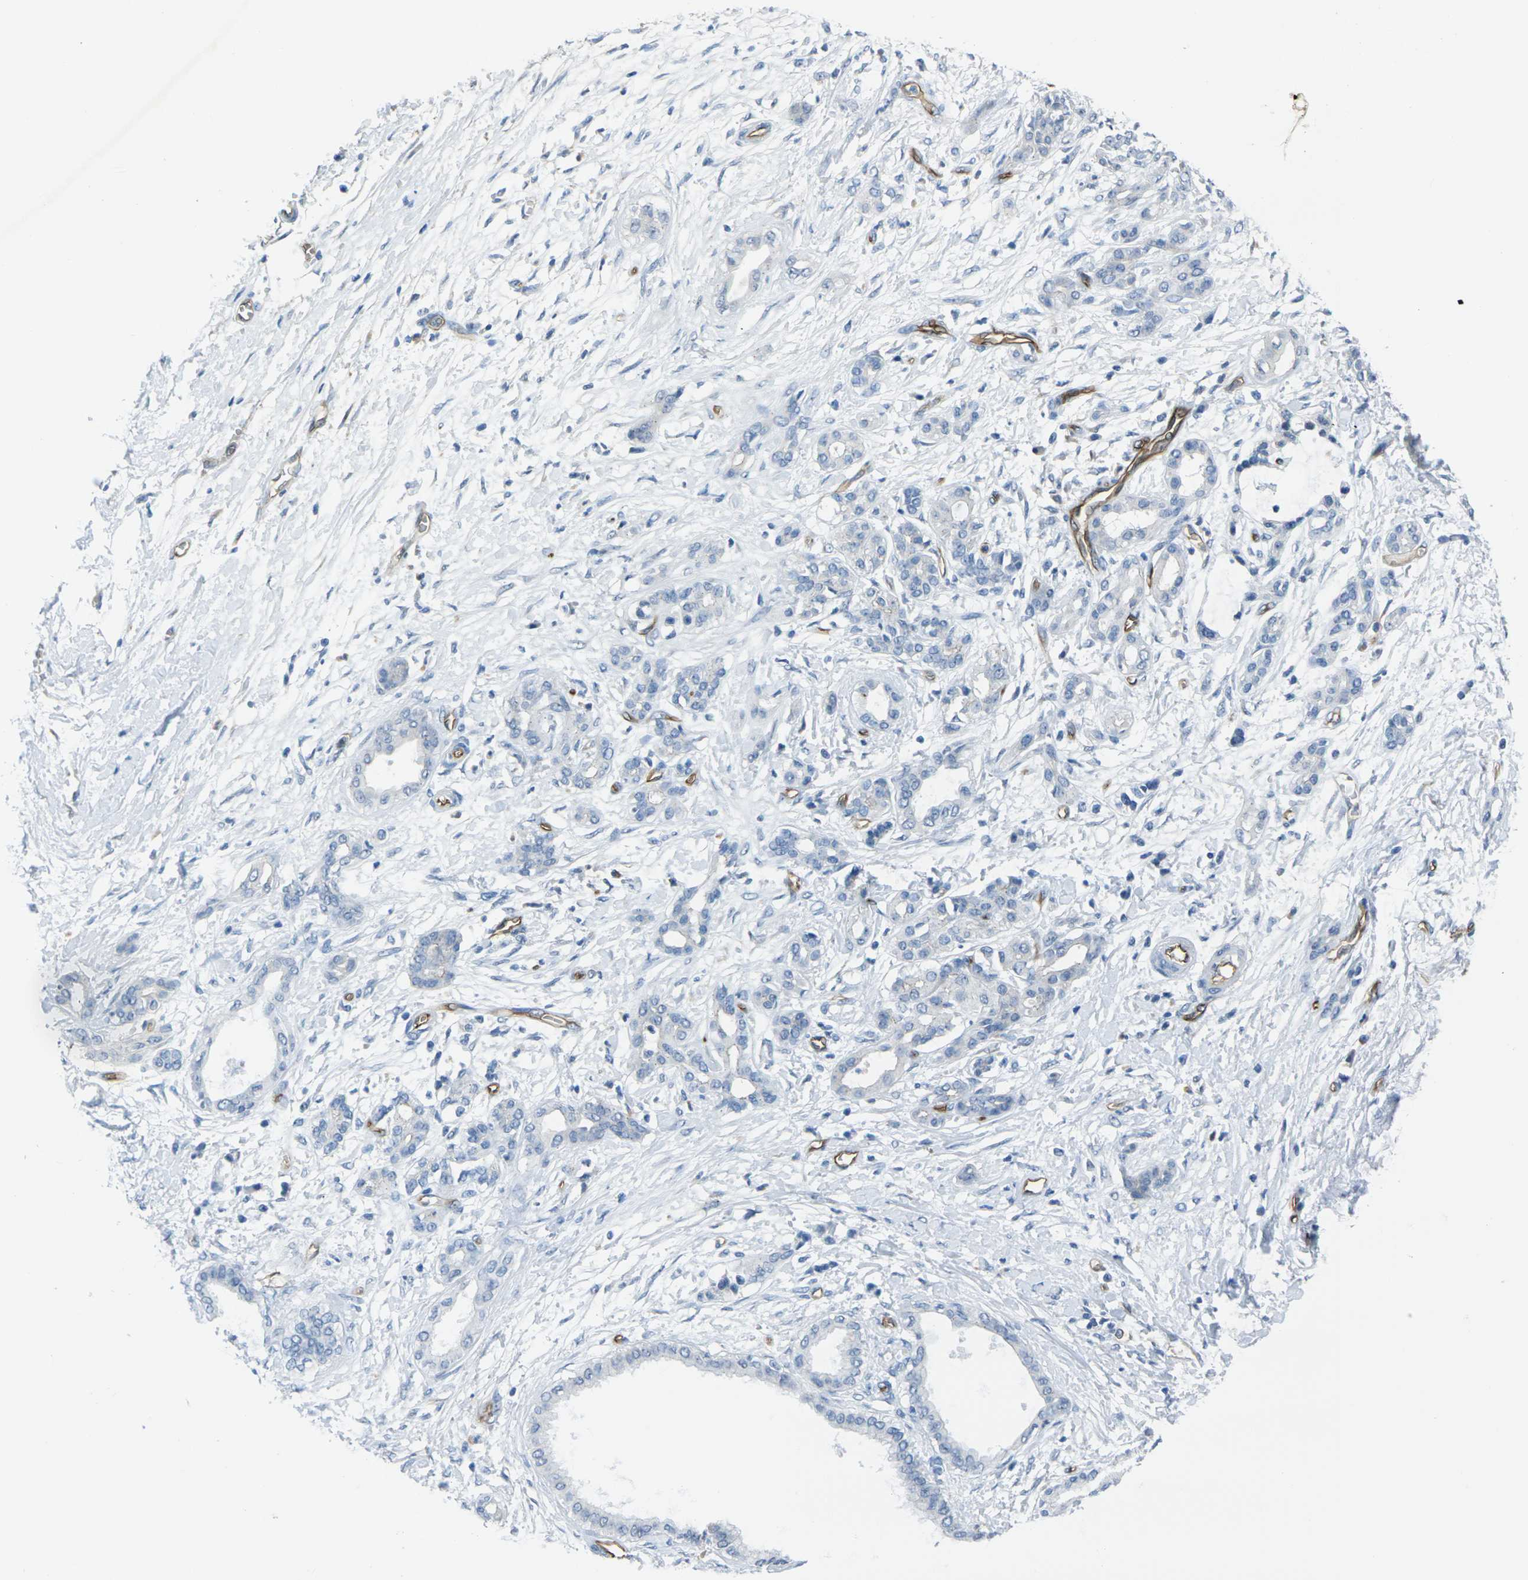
{"staining": {"intensity": "negative", "quantity": "none", "location": "none"}, "tissue": "pancreatic cancer", "cell_type": "Tumor cells", "image_type": "cancer", "snomed": [{"axis": "morphology", "description": "Adenocarcinoma, NOS"}, {"axis": "topography", "description": "Pancreas"}], "caption": "Tumor cells show no significant protein positivity in pancreatic adenocarcinoma. (DAB (3,3'-diaminobenzidine) immunohistochemistry (IHC) visualized using brightfield microscopy, high magnification).", "gene": "HSPA12B", "patient": {"sex": "male", "age": 56}}